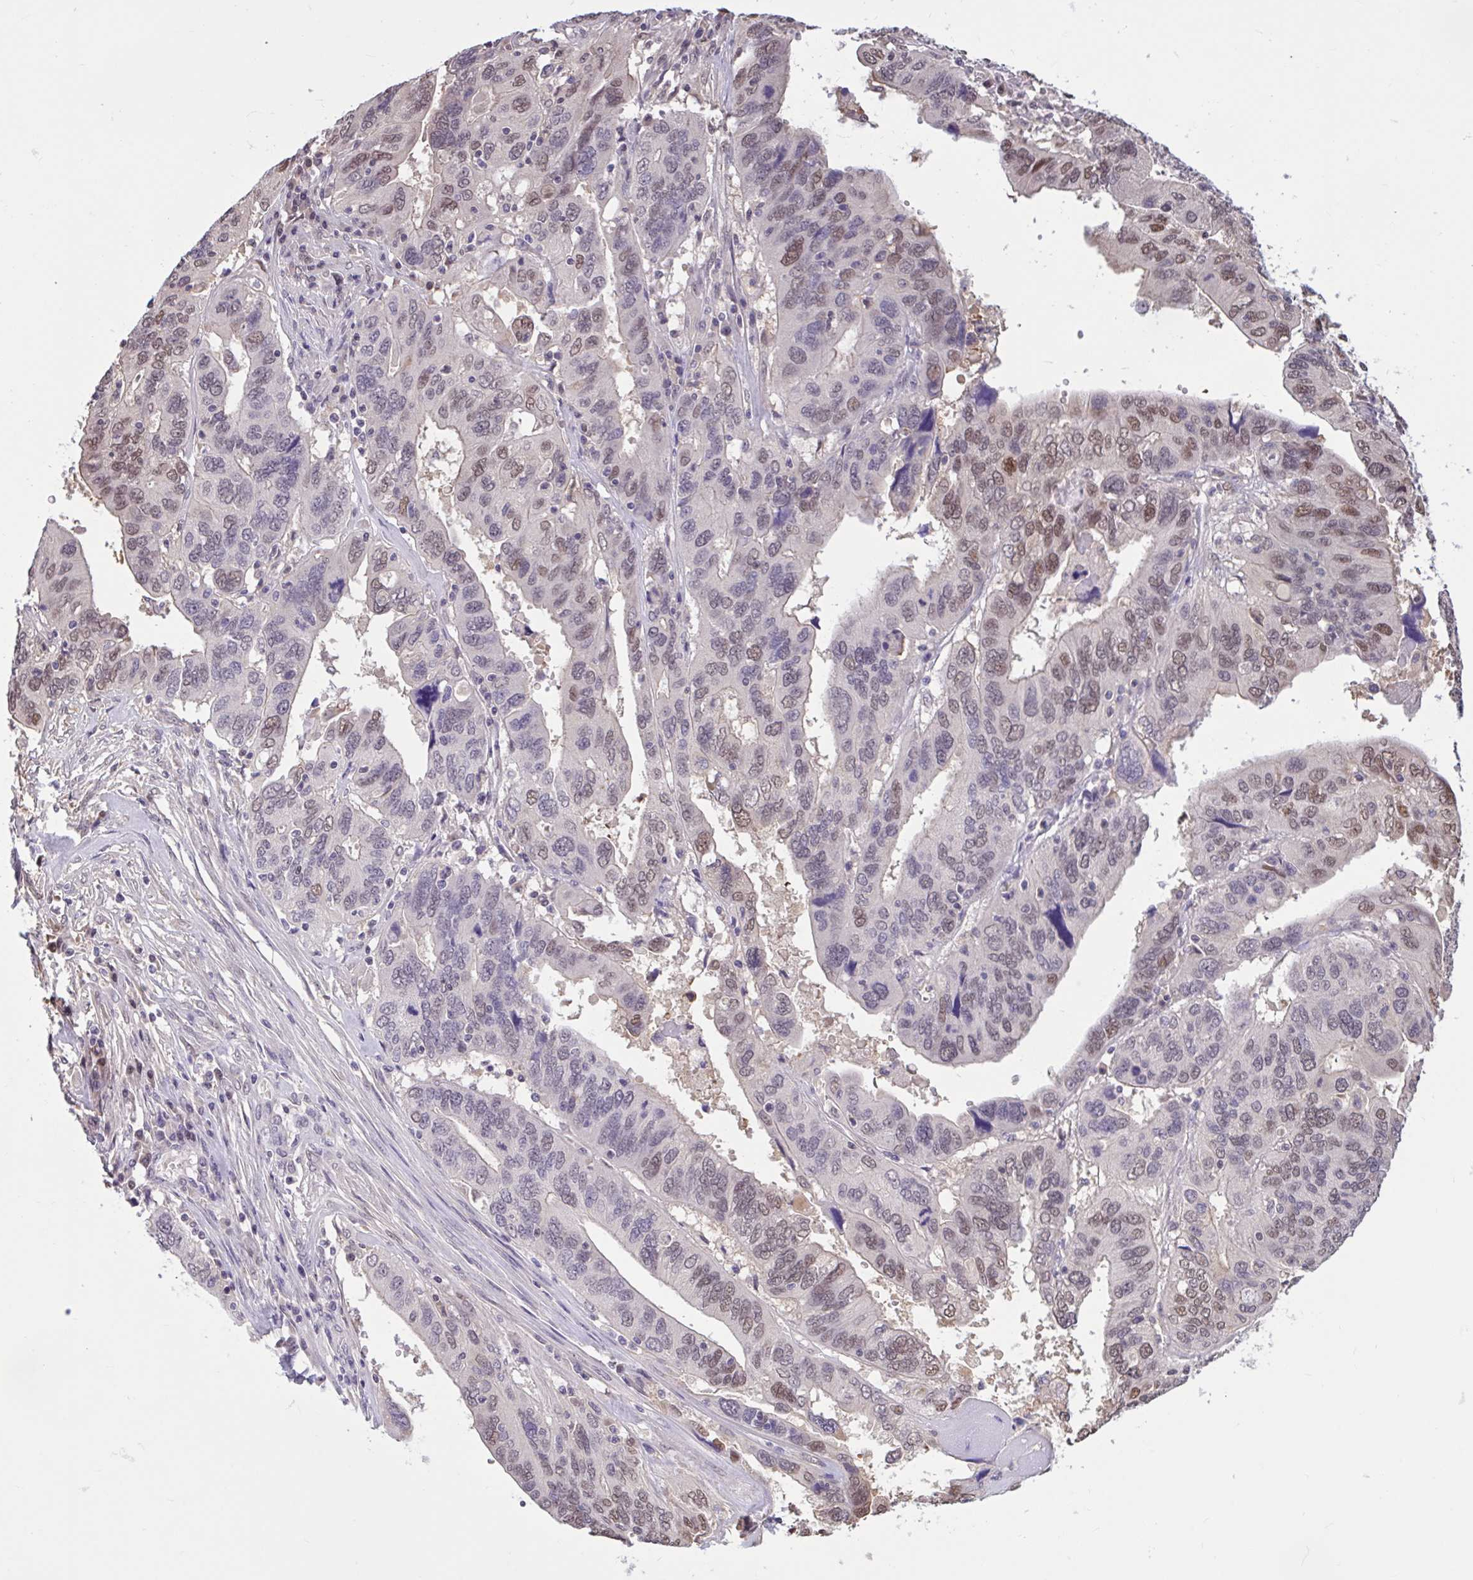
{"staining": {"intensity": "moderate", "quantity": "25%-75%", "location": "nuclear"}, "tissue": "ovarian cancer", "cell_type": "Tumor cells", "image_type": "cancer", "snomed": [{"axis": "morphology", "description": "Cystadenocarcinoma, serous, NOS"}, {"axis": "topography", "description": "Ovary"}], "caption": "IHC (DAB) staining of human ovarian cancer exhibits moderate nuclear protein expression in approximately 25%-75% of tumor cells.", "gene": "RBL1", "patient": {"sex": "female", "age": 79}}